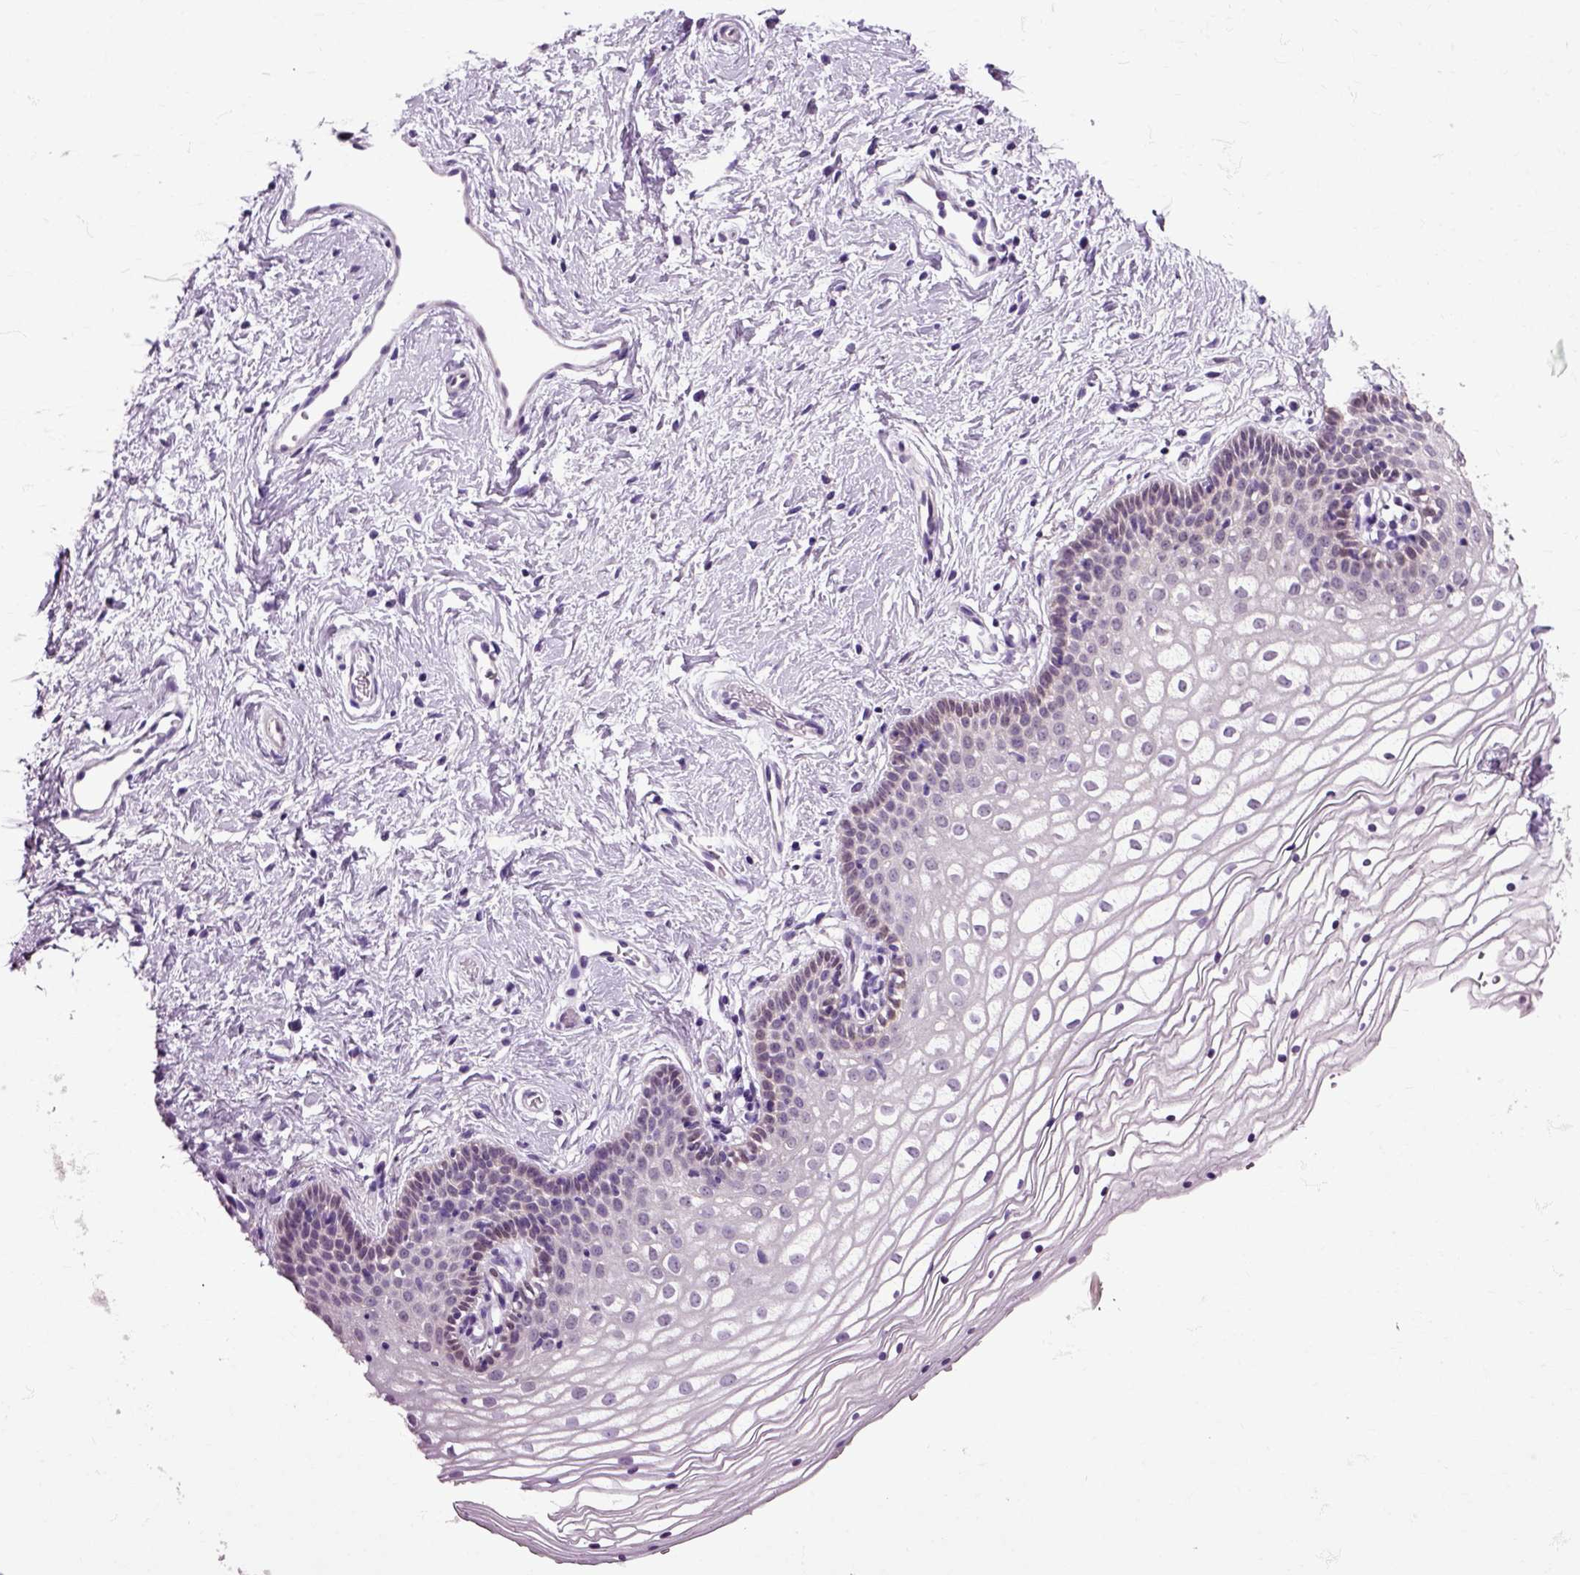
{"staining": {"intensity": "moderate", "quantity": "<25%", "location": "nuclear"}, "tissue": "vagina", "cell_type": "Squamous epithelial cells", "image_type": "normal", "snomed": [{"axis": "morphology", "description": "Normal tissue, NOS"}, {"axis": "topography", "description": "Vagina"}], "caption": "Immunohistochemistry (IHC) (DAB) staining of normal human vagina reveals moderate nuclear protein positivity in about <25% of squamous epithelial cells.", "gene": "HSPA2", "patient": {"sex": "female", "age": 36}}